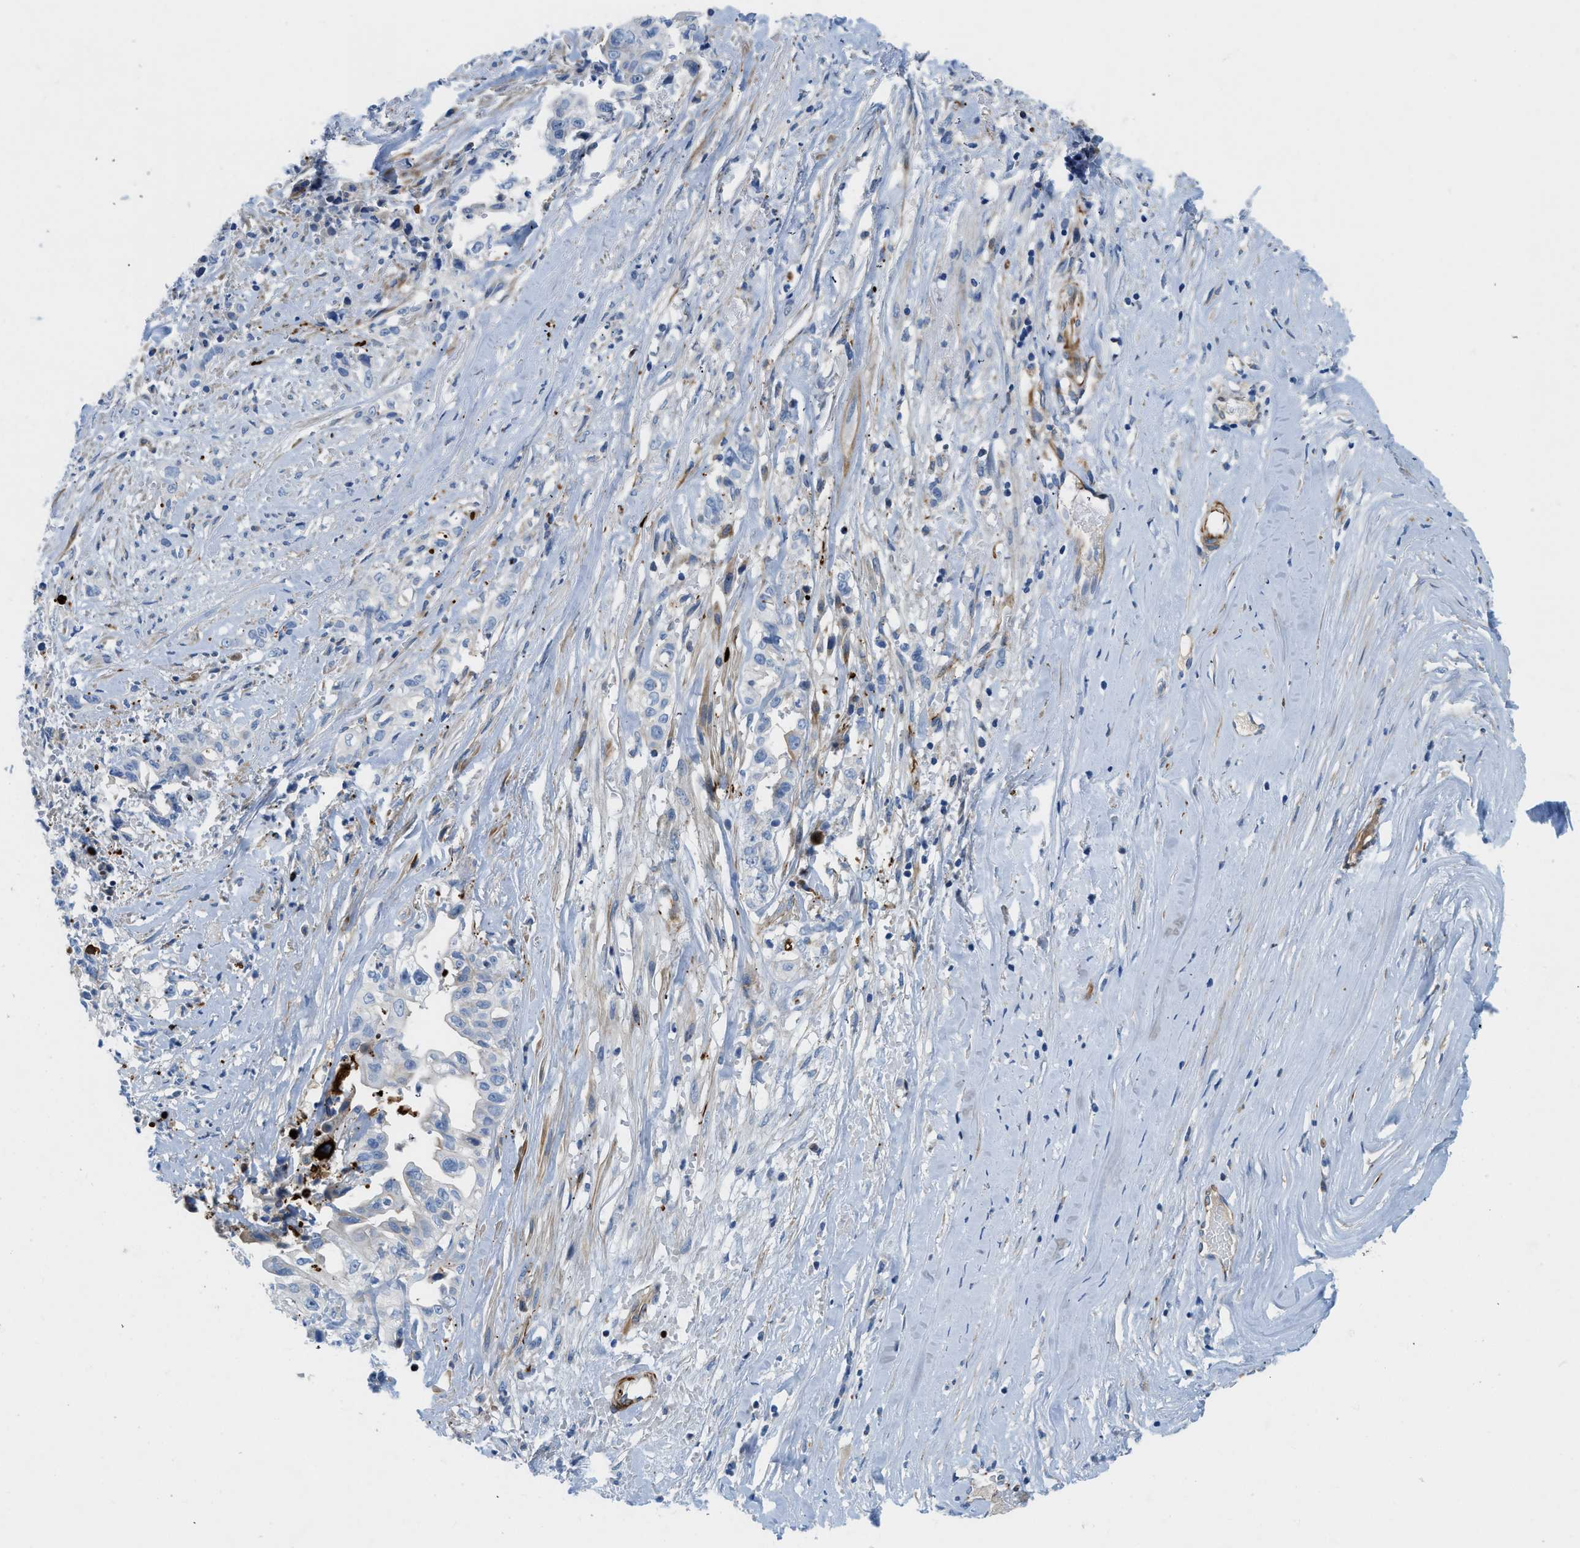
{"staining": {"intensity": "negative", "quantity": "none", "location": "none"}, "tissue": "liver cancer", "cell_type": "Tumor cells", "image_type": "cancer", "snomed": [{"axis": "morphology", "description": "Cholangiocarcinoma"}, {"axis": "topography", "description": "Liver"}], "caption": "The immunohistochemistry photomicrograph has no significant staining in tumor cells of cholangiocarcinoma (liver) tissue. (Brightfield microscopy of DAB immunohistochemistry at high magnification).", "gene": "XCR1", "patient": {"sex": "female", "age": 70}}